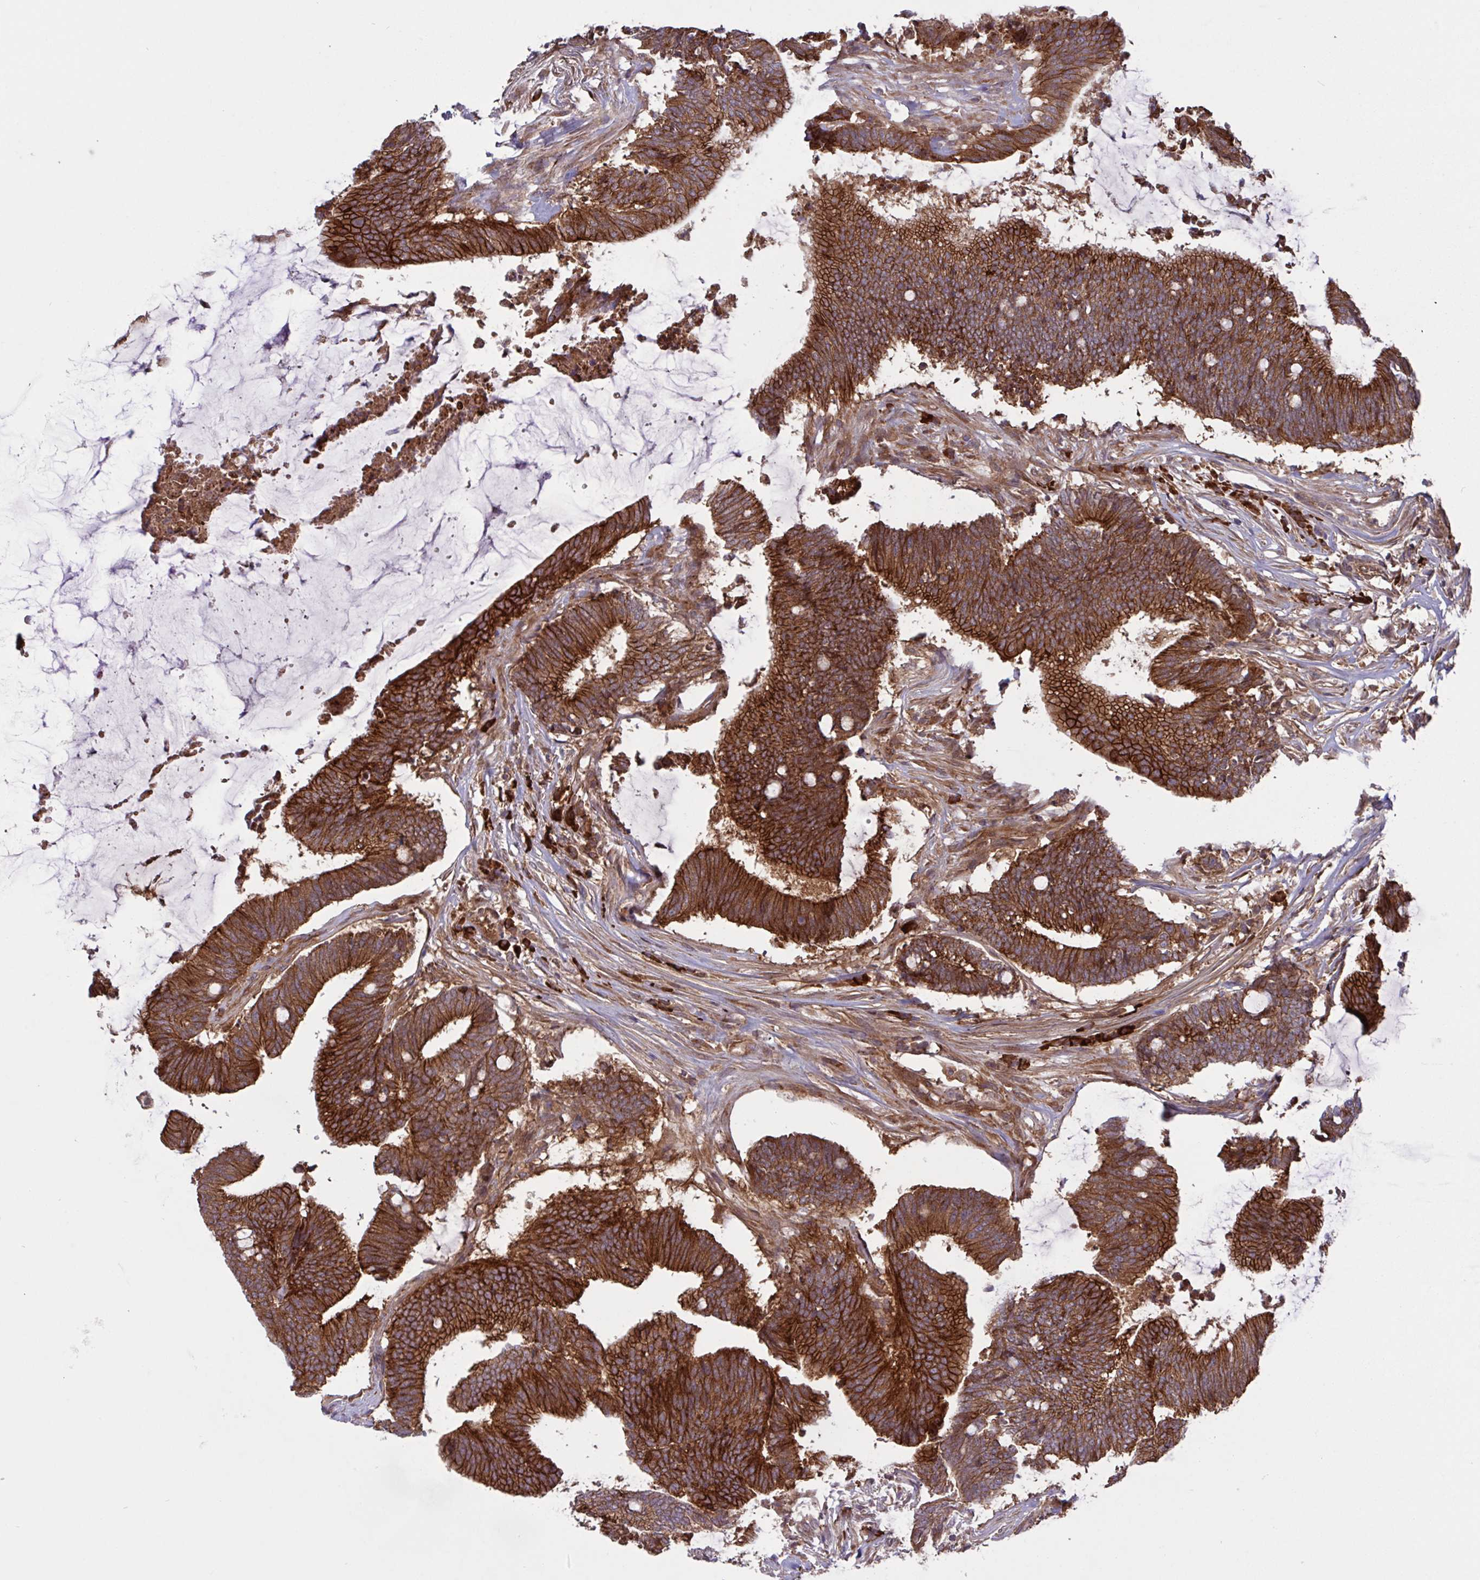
{"staining": {"intensity": "strong", "quantity": ">75%", "location": "cytoplasmic/membranous"}, "tissue": "colorectal cancer", "cell_type": "Tumor cells", "image_type": "cancer", "snomed": [{"axis": "morphology", "description": "Adenocarcinoma, NOS"}, {"axis": "topography", "description": "Colon"}], "caption": "Immunohistochemical staining of adenocarcinoma (colorectal) reveals high levels of strong cytoplasmic/membranous protein expression in approximately >75% of tumor cells. (DAB IHC with brightfield microscopy, high magnification).", "gene": "INTS10", "patient": {"sex": "female", "age": 43}}